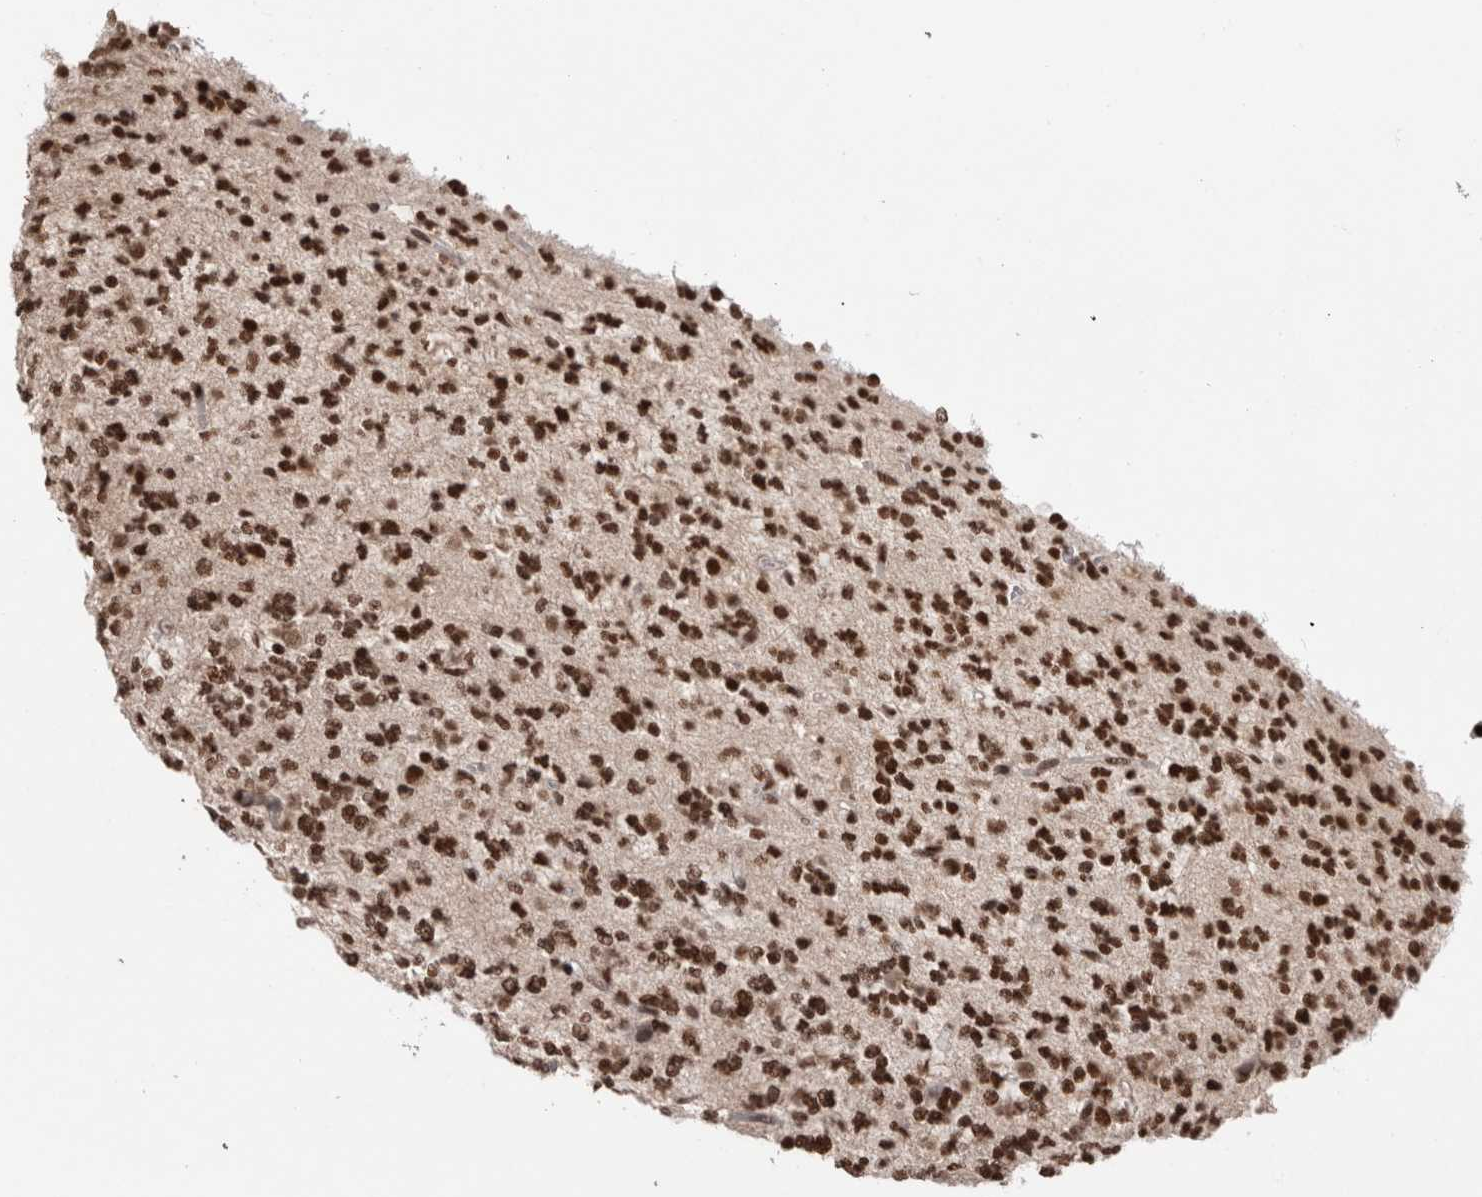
{"staining": {"intensity": "strong", "quantity": ">75%", "location": "nuclear"}, "tissue": "glioma", "cell_type": "Tumor cells", "image_type": "cancer", "snomed": [{"axis": "morphology", "description": "Glioma, malignant, Low grade"}, {"axis": "topography", "description": "Brain"}], "caption": "Protein staining of malignant glioma (low-grade) tissue demonstrates strong nuclear positivity in about >75% of tumor cells.", "gene": "SMC1A", "patient": {"sex": "male", "age": 38}}